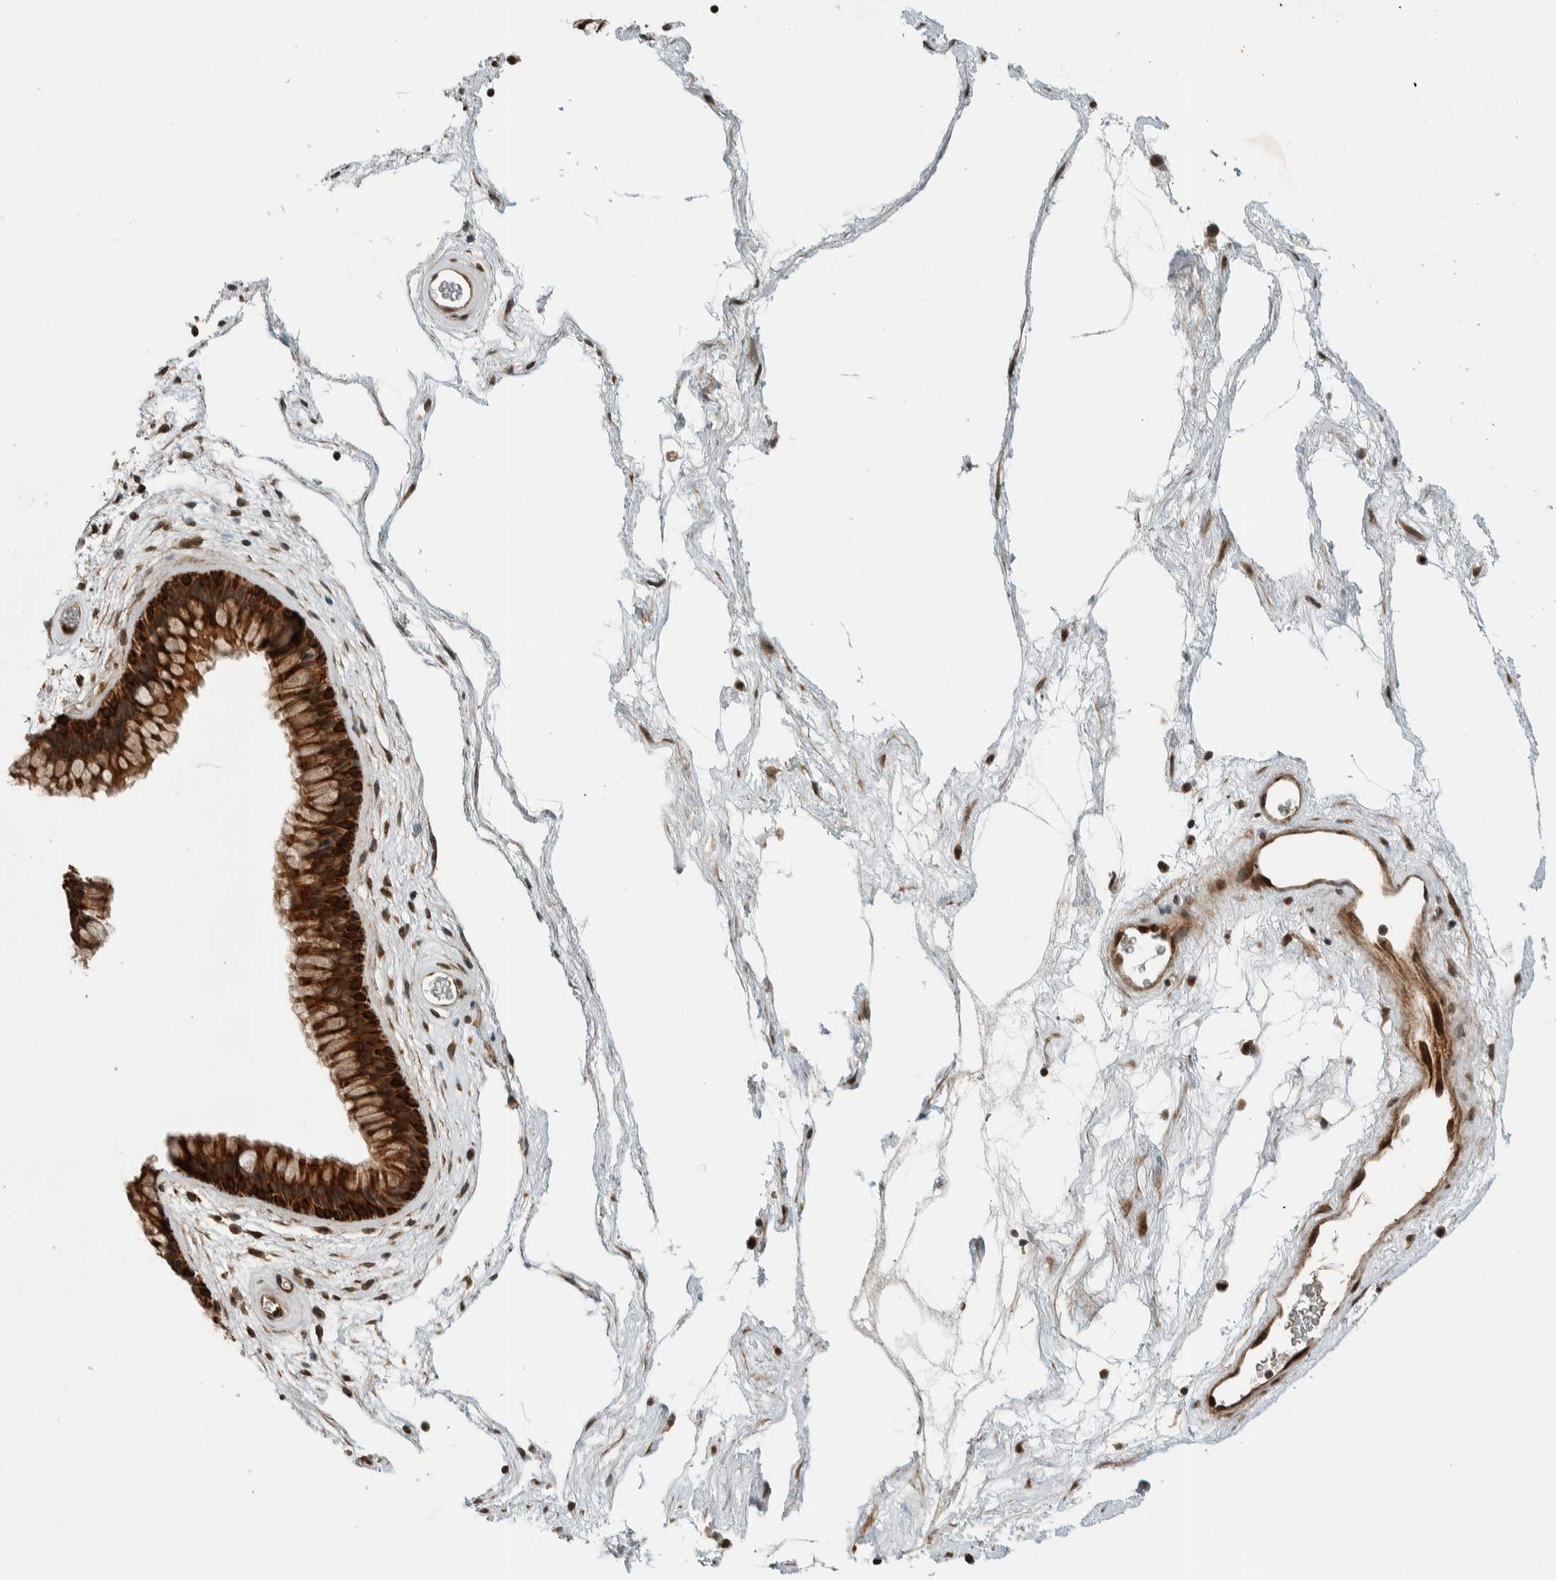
{"staining": {"intensity": "strong", "quantity": ">75%", "location": "cytoplasmic/membranous"}, "tissue": "nasopharynx", "cell_type": "Respiratory epithelial cells", "image_type": "normal", "snomed": [{"axis": "morphology", "description": "Normal tissue, NOS"}, {"axis": "morphology", "description": "Inflammation, NOS"}, {"axis": "topography", "description": "Nasopharynx"}], "caption": "Immunohistochemistry (IHC) photomicrograph of unremarkable nasopharynx: nasopharynx stained using immunohistochemistry shows high levels of strong protein expression localized specifically in the cytoplasmic/membranous of respiratory epithelial cells, appearing as a cytoplasmic/membranous brown color.", "gene": "STXBP4", "patient": {"sex": "male", "age": 48}}